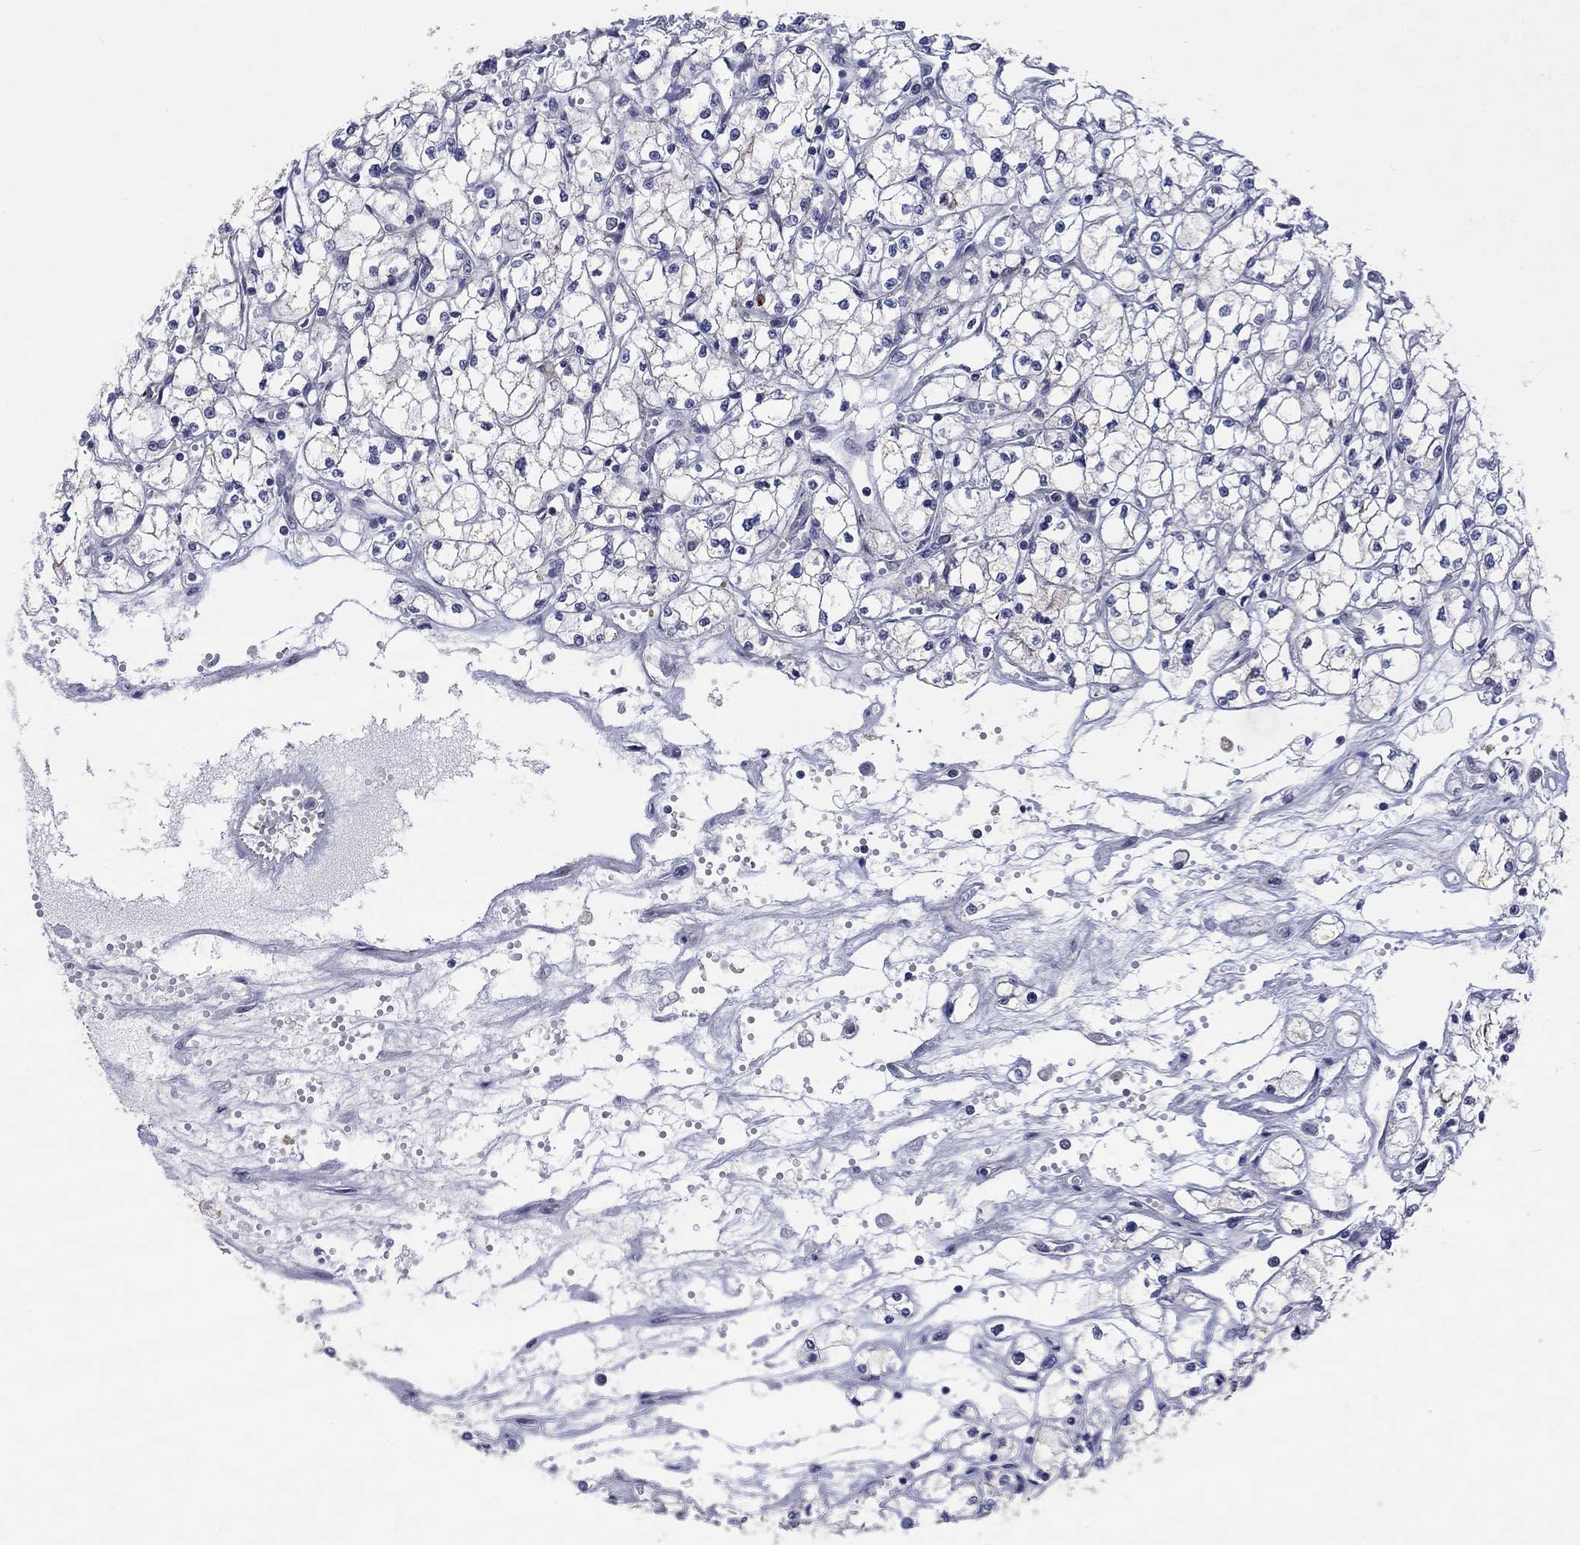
{"staining": {"intensity": "negative", "quantity": "none", "location": "none"}, "tissue": "renal cancer", "cell_type": "Tumor cells", "image_type": "cancer", "snomed": [{"axis": "morphology", "description": "Adenocarcinoma, NOS"}, {"axis": "topography", "description": "Kidney"}], "caption": "A photomicrograph of renal adenocarcinoma stained for a protein reveals no brown staining in tumor cells.", "gene": "SDC1", "patient": {"sex": "male", "age": 67}}